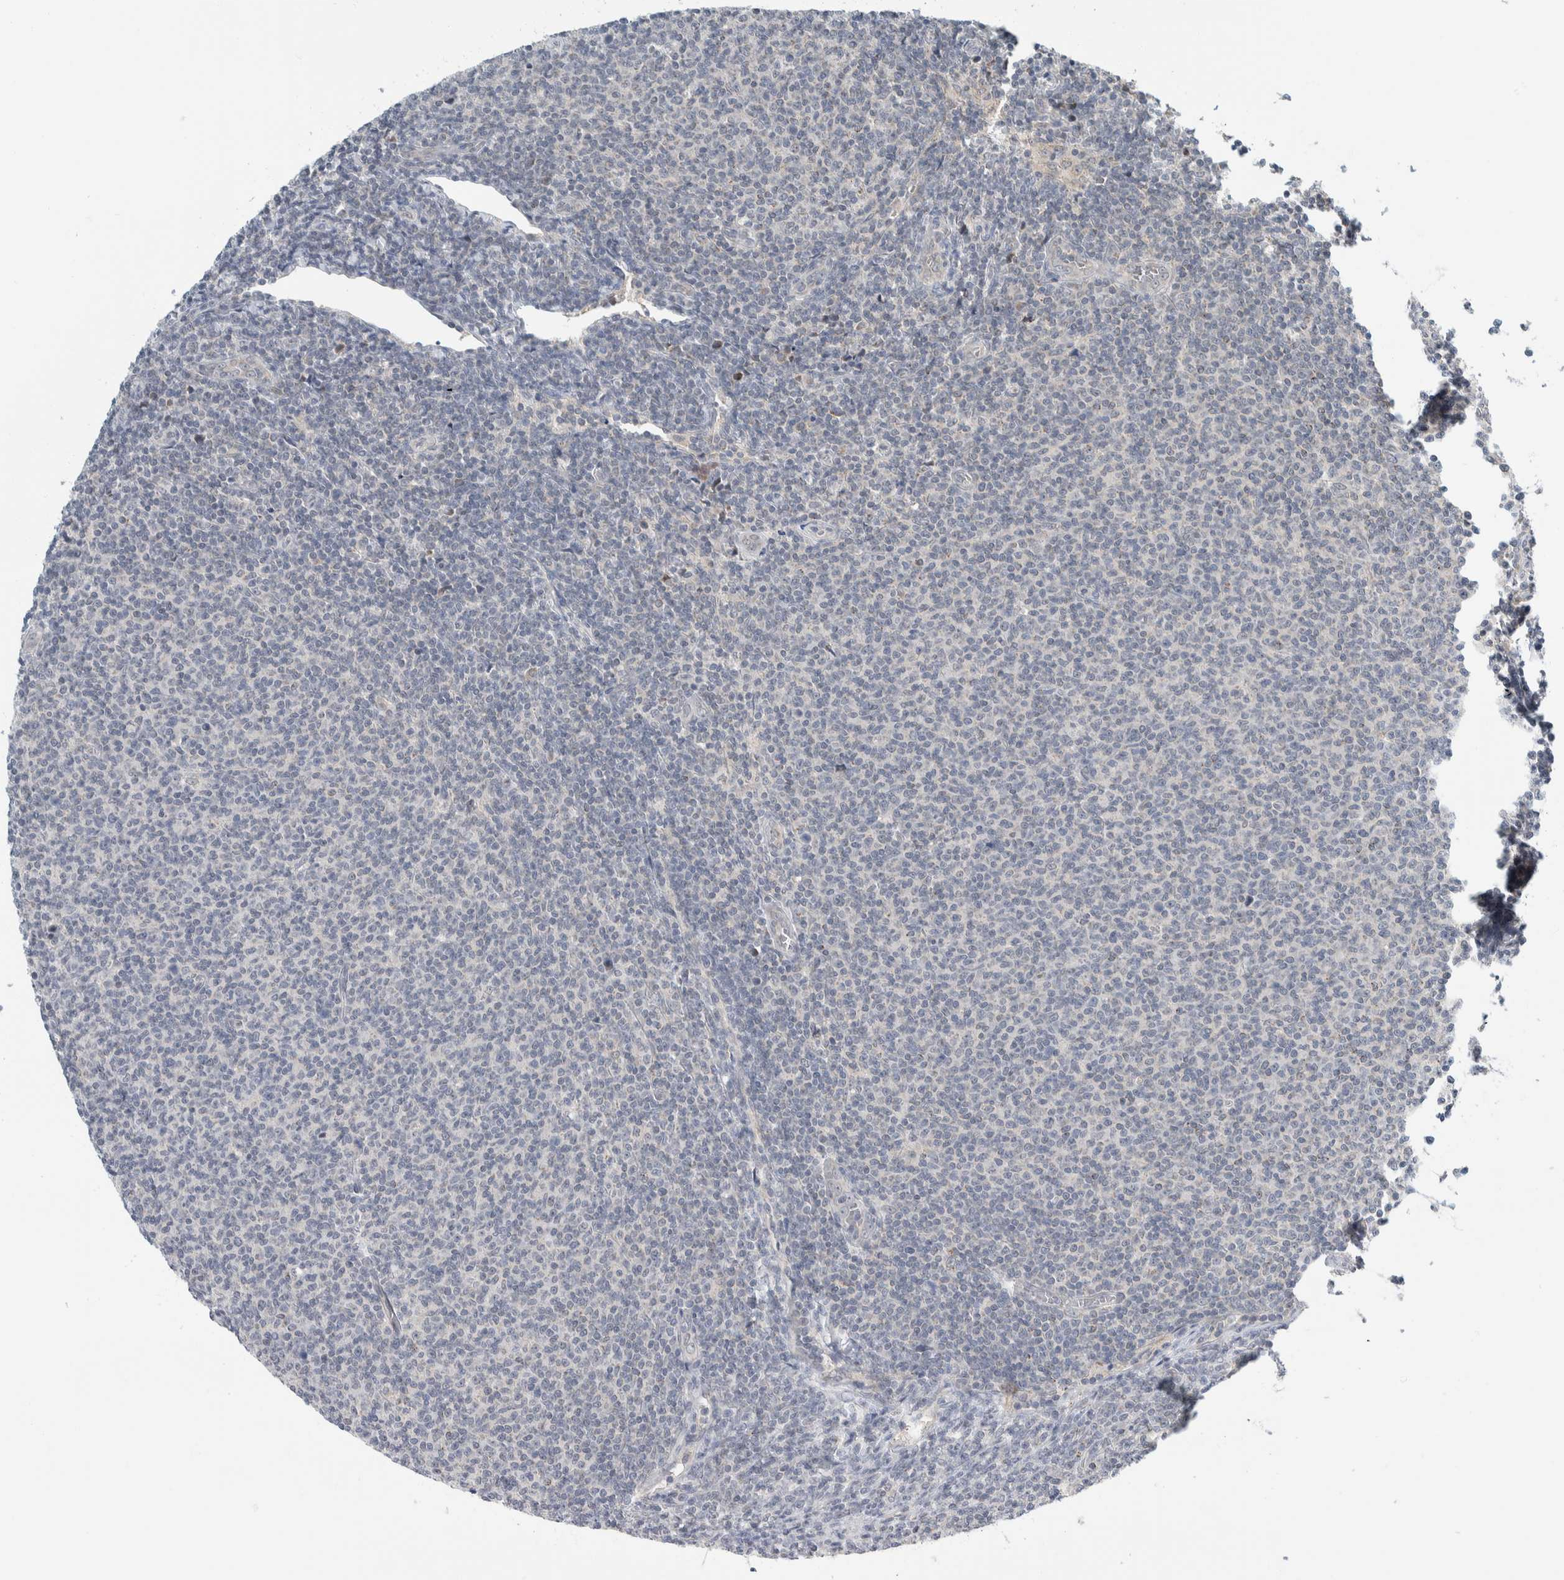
{"staining": {"intensity": "negative", "quantity": "none", "location": "none"}, "tissue": "lymphoma", "cell_type": "Tumor cells", "image_type": "cancer", "snomed": [{"axis": "morphology", "description": "Malignant lymphoma, non-Hodgkin's type, Low grade"}, {"axis": "topography", "description": "Lymph node"}], "caption": "DAB immunohistochemical staining of human lymphoma exhibits no significant expression in tumor cells.", "gene": "SHPK", "patient": {"sex": "male", "age": 66}}